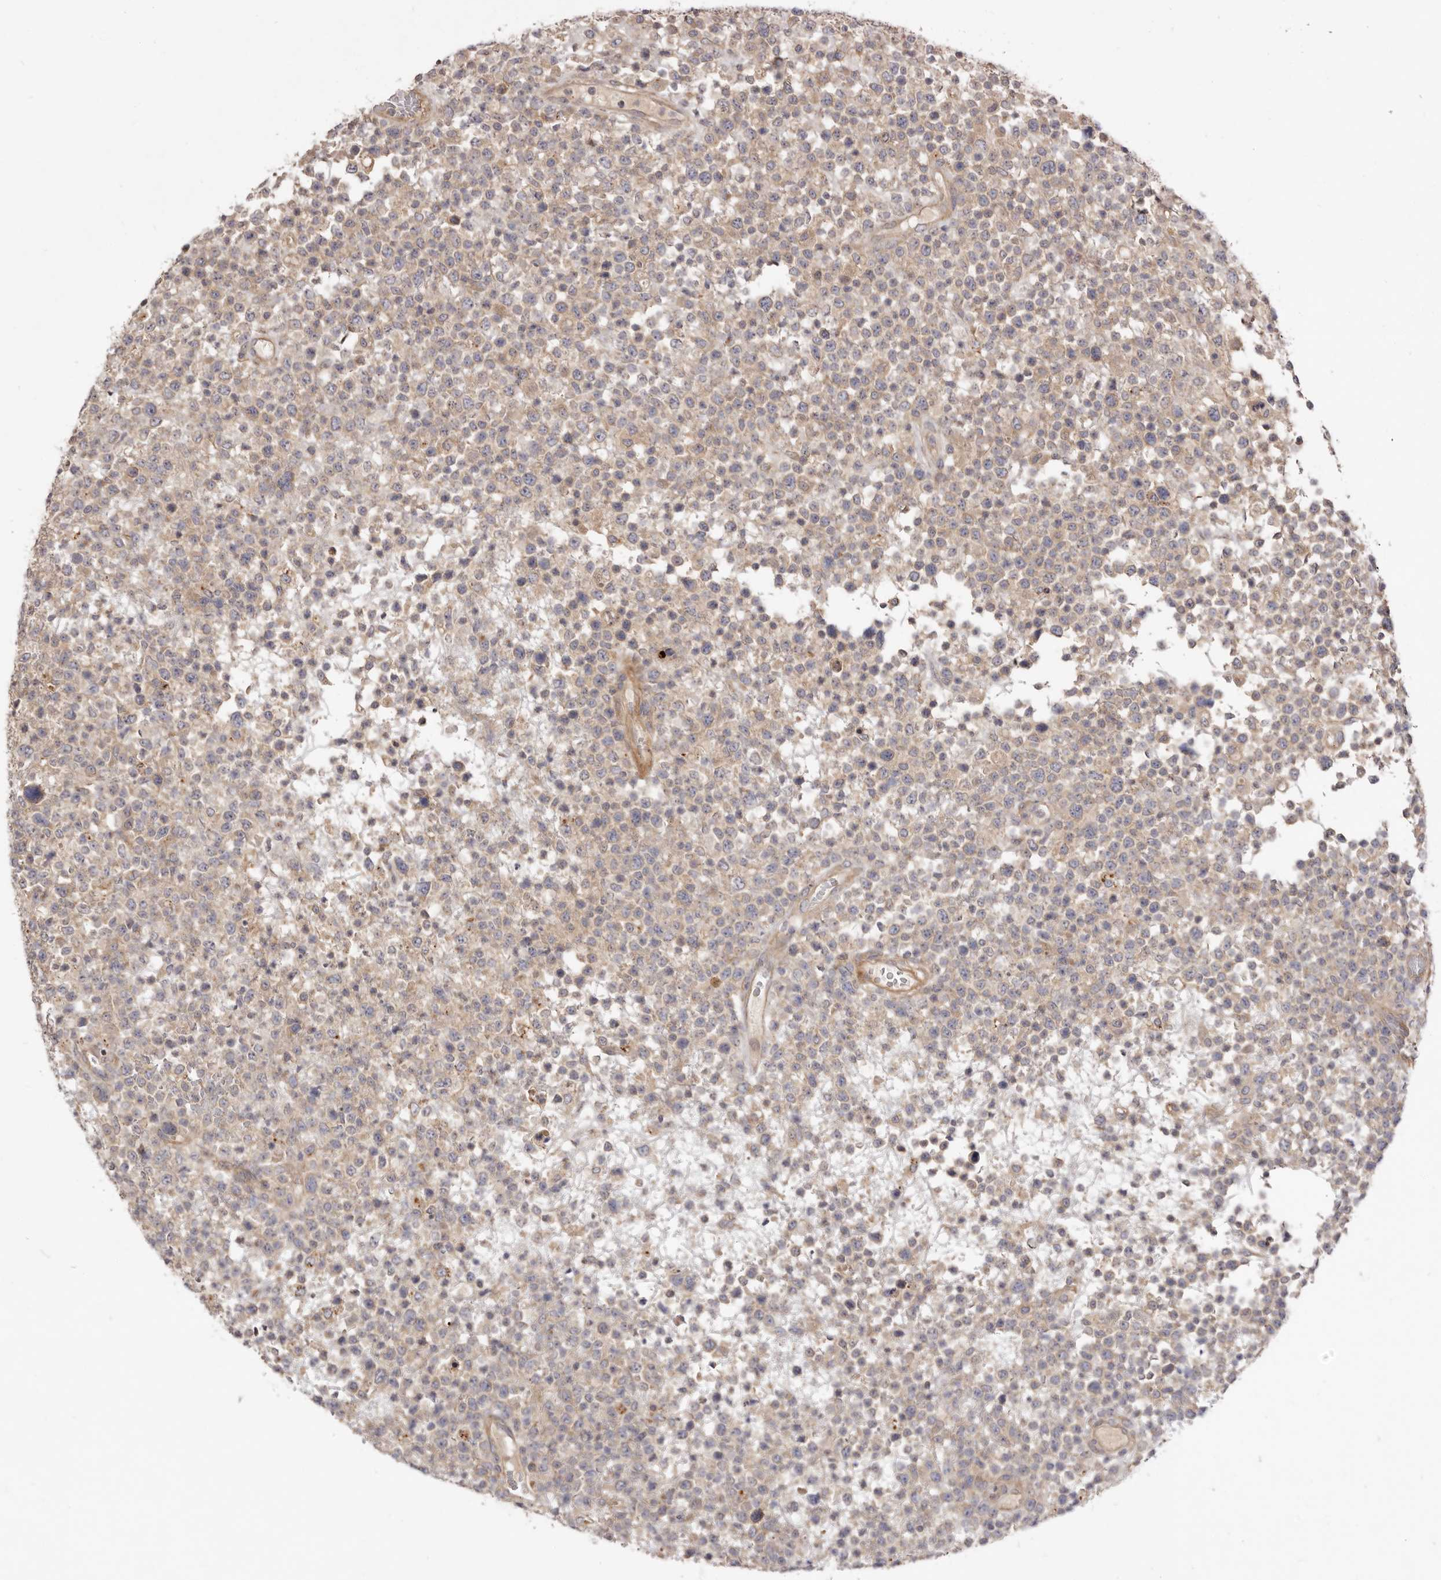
{"staining": {"intensity": "negative", "quantity": "none", "location": "none"}, "tissue": "lymphoma", "cell_type": "Tumor cells", "image_type": "cancer", "snomed": [{"axis": "morphology", "description": "Malignant lymphoma, non-Hodgkin's type, High grade"}, {"axis": "topography", "description": "Colon"}], "caption": "There is no significant positivity in tumor cells of malignant lymphoma, non-Hodgkin's type (high-grade).", "gene": "ADAMTS9", "patient": {"sex": "female", "age": 53}}